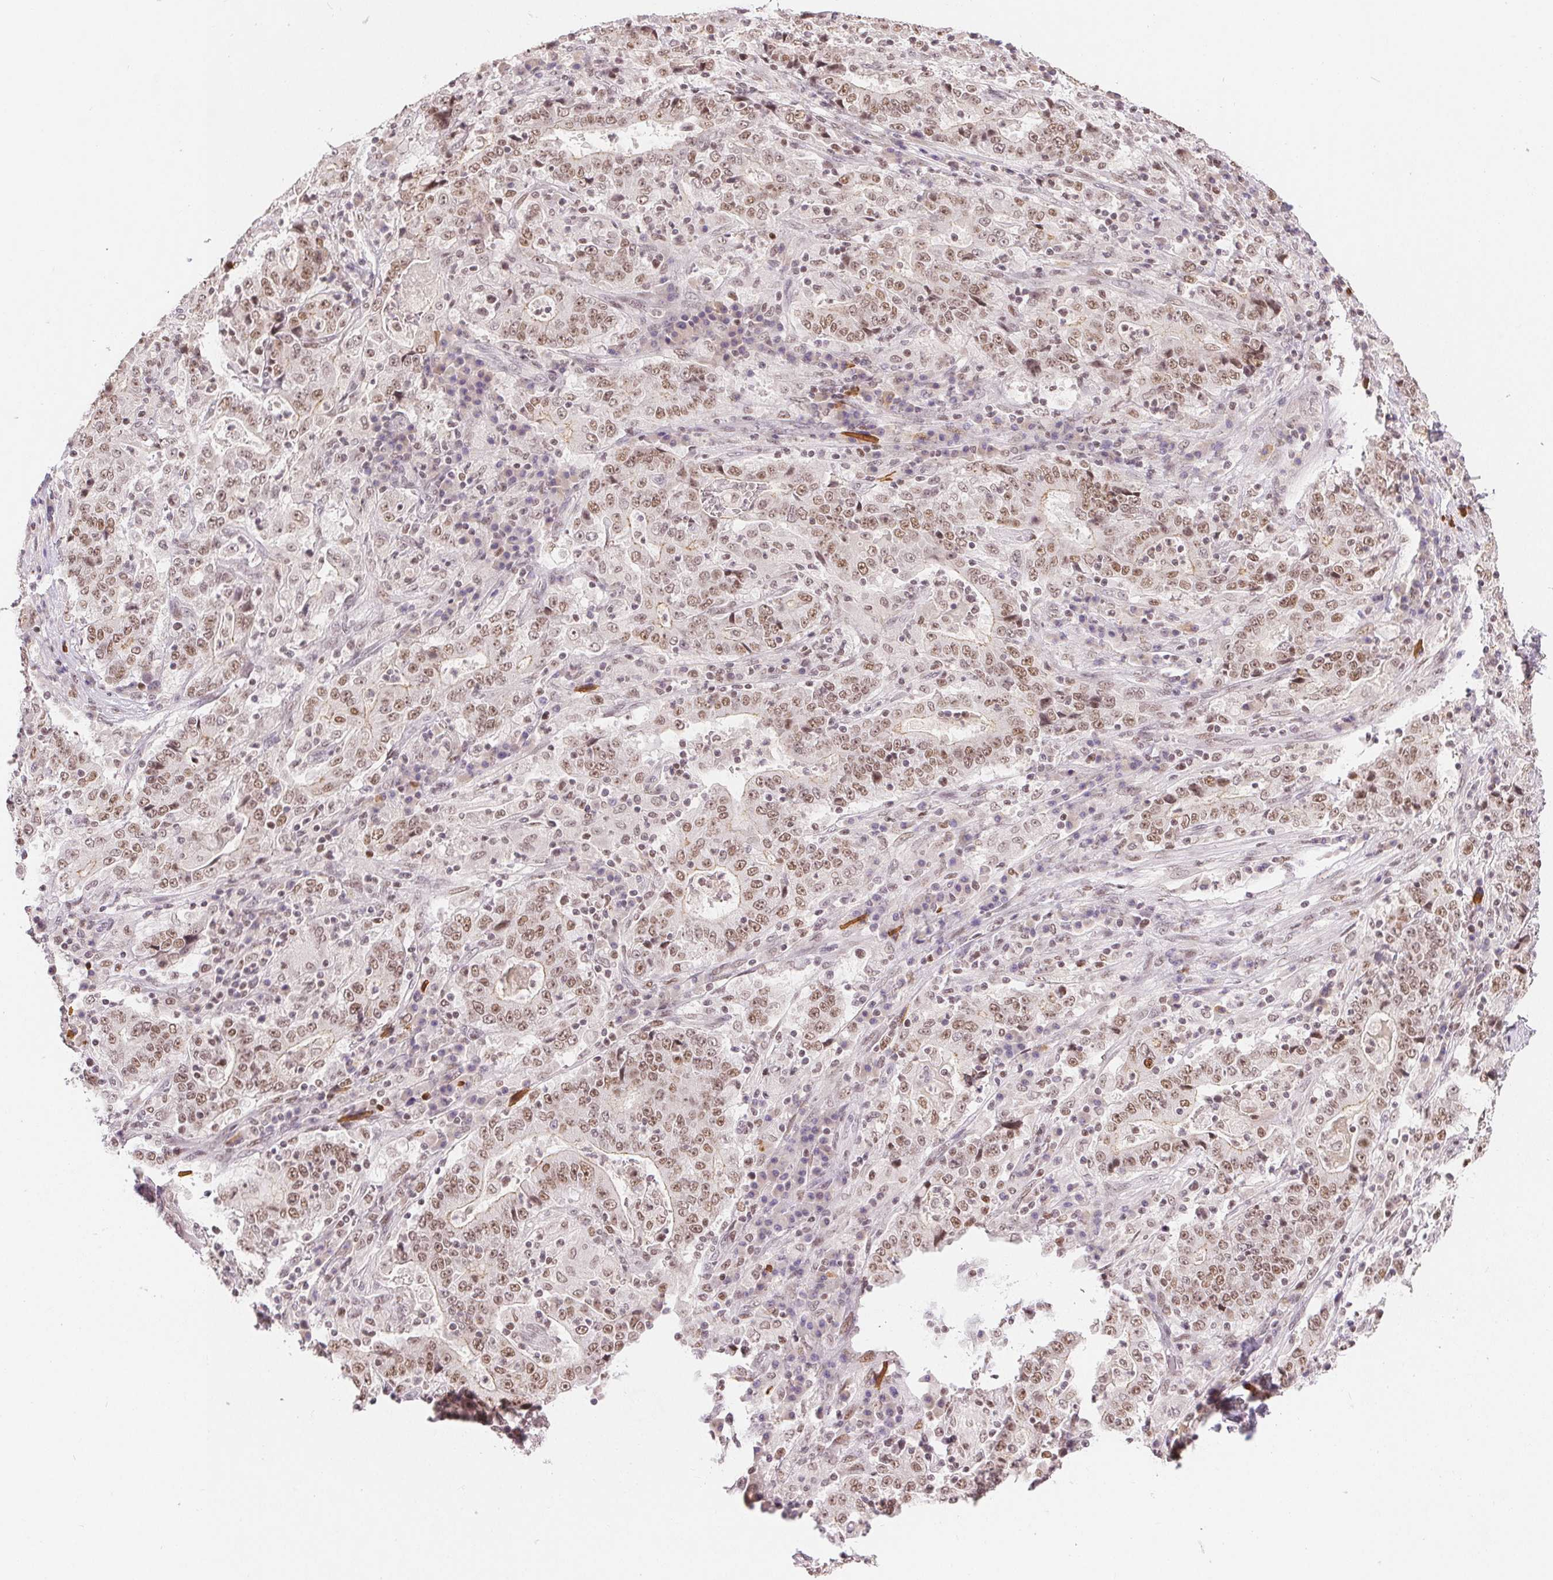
{"staining": {"intensity": "moderate", "quantity": ">75%", "location": "nuclear"}, "tissue": "stomach cancer", "cell_type": "Tumor cells", "image_type": "cancer", "snomed": [{"axis": "morphology", "description": "Normal tissue, NOS"}, {"axis": "morphology", "description": "Adenocarcinoma, NOS"}, {"axis": "topography", "description": "Stomach, upper"}, {"axis": "topography", "description": "Stomach"}], "caption": "DAB immunohistochemical staining of stomach cancer (adenocarcinoma) displays moderate nuclear protein staining in approximately >75% of tumor cells.", "gene": "DEK", "patient": {"sex": "male", "age": 59}}